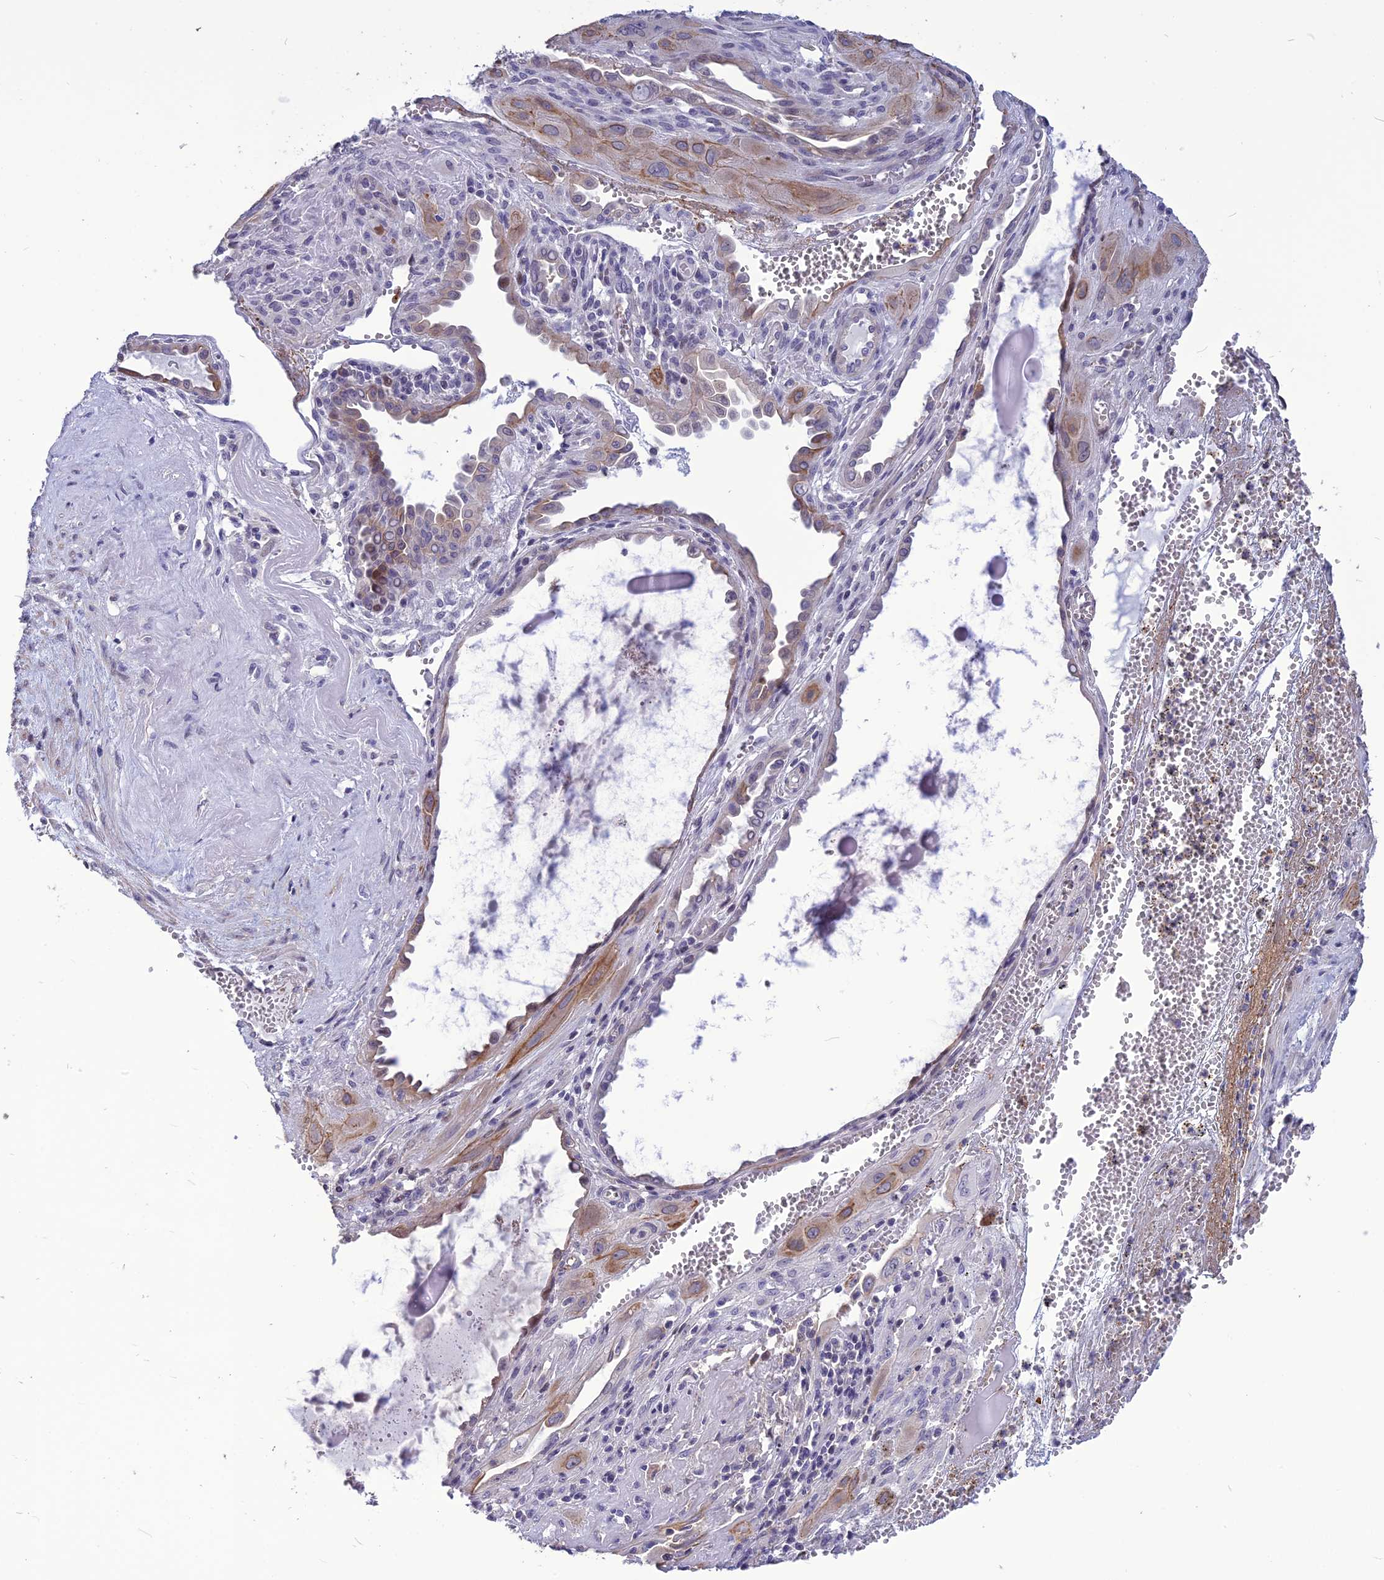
{"staining": {"intensity": "moderate", "quantity": "25%-75%", "location": "cytoplasmic/membranous"}, "tissue": "cervical cancer", "cell_type": "Tumor cells", "image_type": "cancer", "snomed": [{"axis": "morphology", "description": "Squamous cell carcinoma, NOS"}, {"axis": "topography", "description": "Cervix"}], "caption": "A brown stain shows moderate cytoplasmic/membranous staining of a protein in human cervical cancer (squamous cell carcinoma) tumor cells.", "gene": "SPG21", "patient": {"sex": "female", "age": 34}}